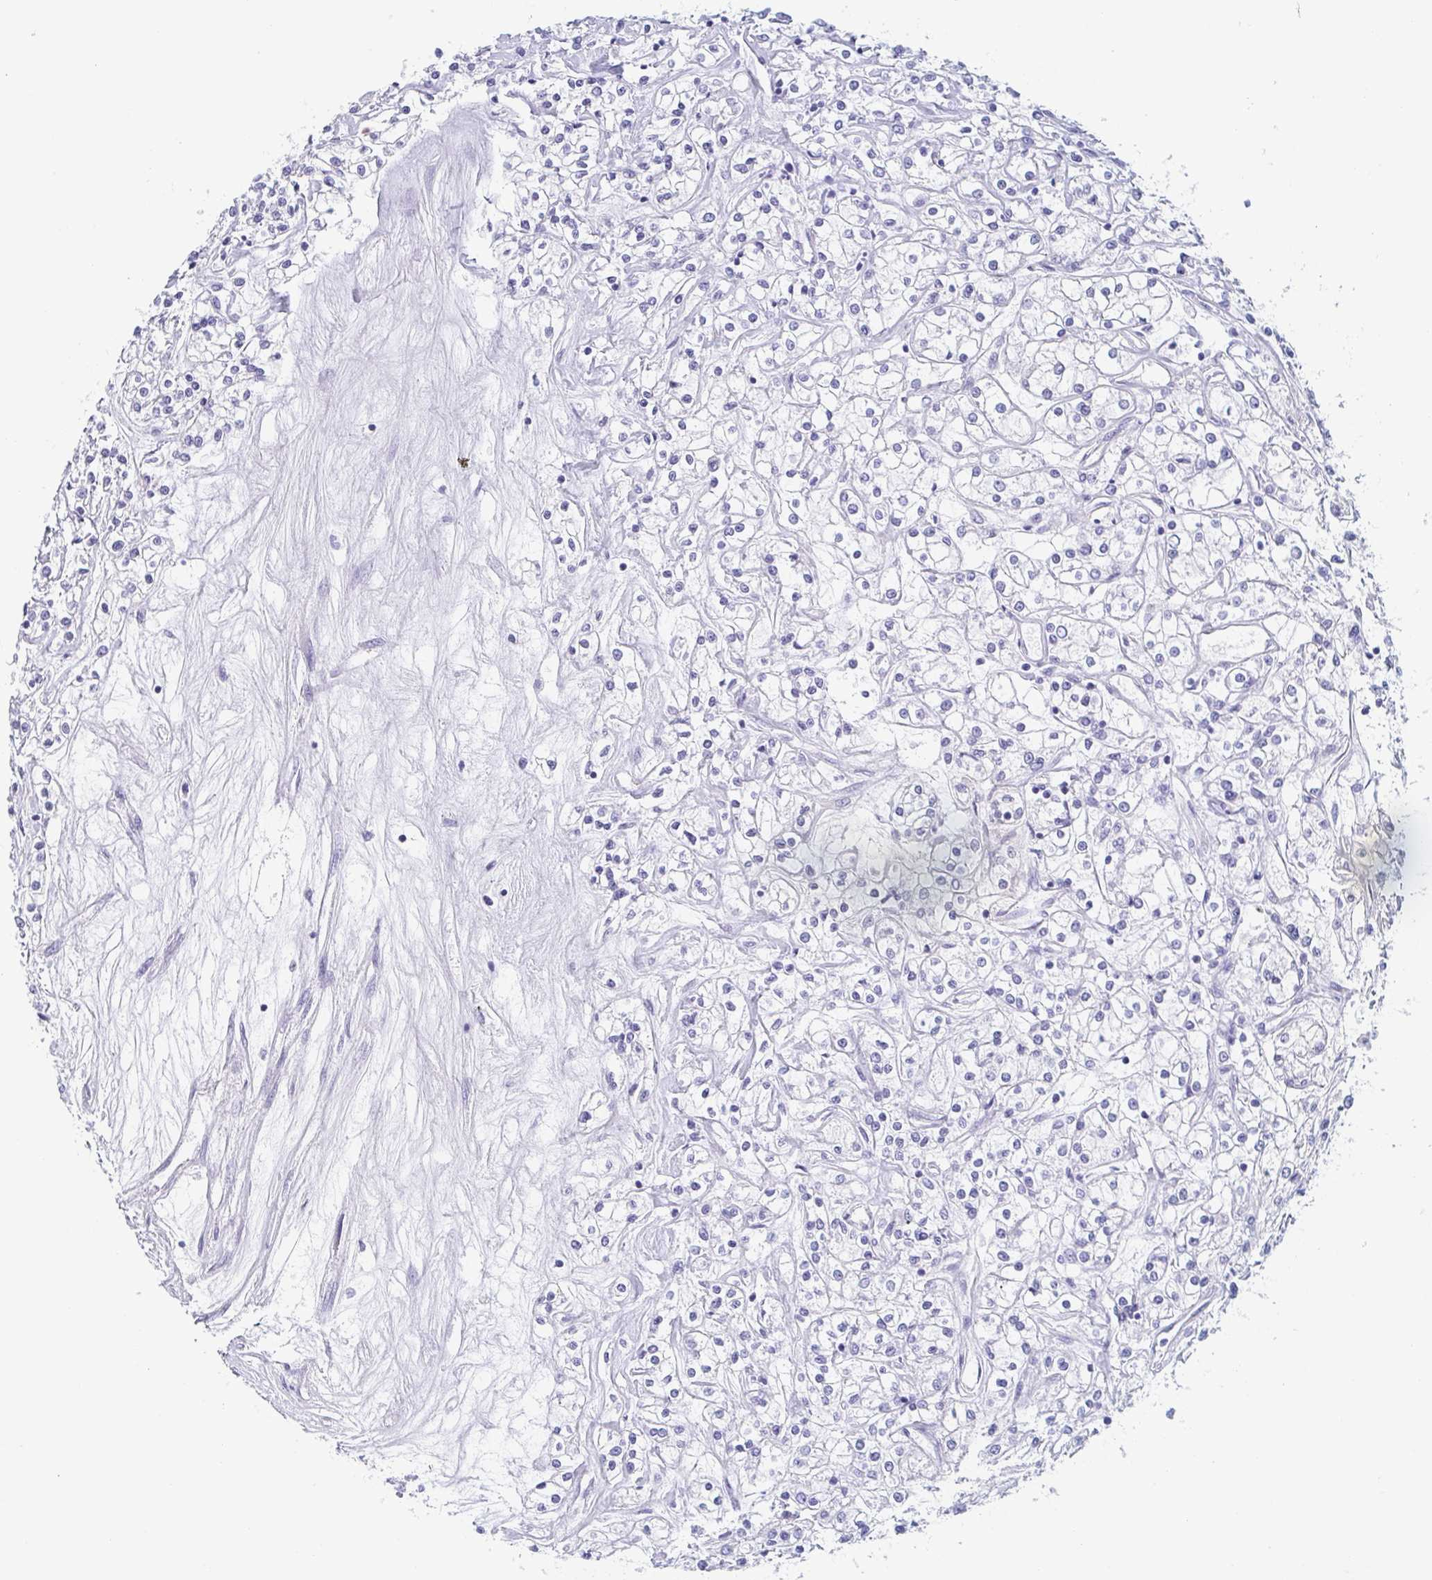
{"staining": {"intensity": "negative", "quantity": "none", "location": "none"}, "tissue": "renal cancer", "cell_type": "Tumor cells", "image_type": "cancer", "snomed": [{"axis": "morphology", "description": "Adenocarcinoma, NOS"}, {"axis": "topography", "description": "Kidney"}], "caption": "Immunohistochemistry image of human renal cancer stained for a protein (brown), which displays no positivity in tumor cells.", "gene": "DYNC1I1", "patient": {"sex": "female", "age": 59}}